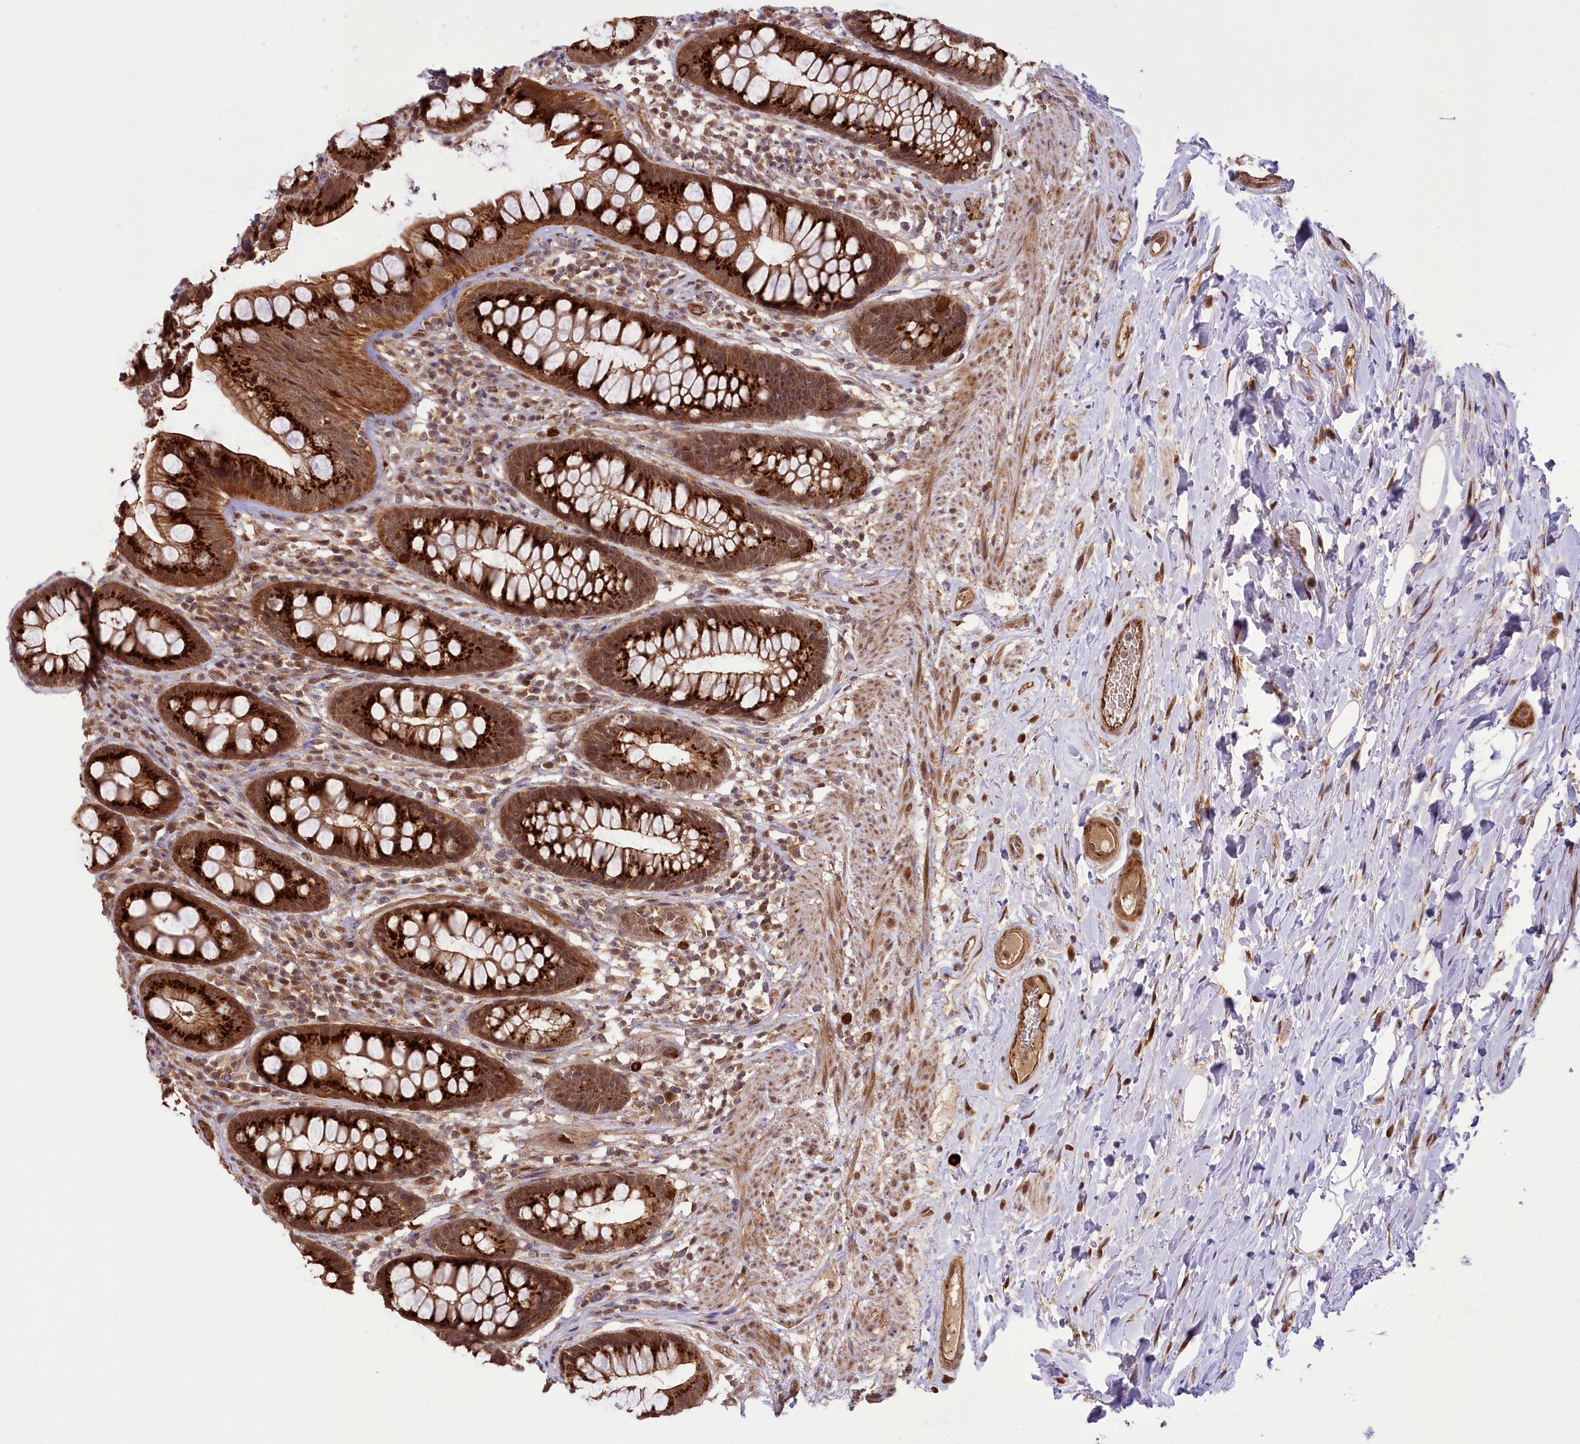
{"staining": {"intensity": "strong", "quantity": ">75%", "location": "cytoplasmic/membranous"}, "tissue": "rectum", "cell_type": "Glandular cells", "image_type": "normal", "snomed": [{"axis": "morphology", "description": "Normal tissue, NOS"}, {"axis": "topography", "description": "Rectum"}], "caption": "A high-resolution histopathology image shows immunohistochemistry (IHC) staining of normal rectum, which exhibits strong cytoplasmic/membranous staining in about >75% of glandular cells. The protein of interest is shown in brown color, while the nuclei are stained blue.", "gene": "CARD19", "patient": {"sex": "male", "age": 74}}